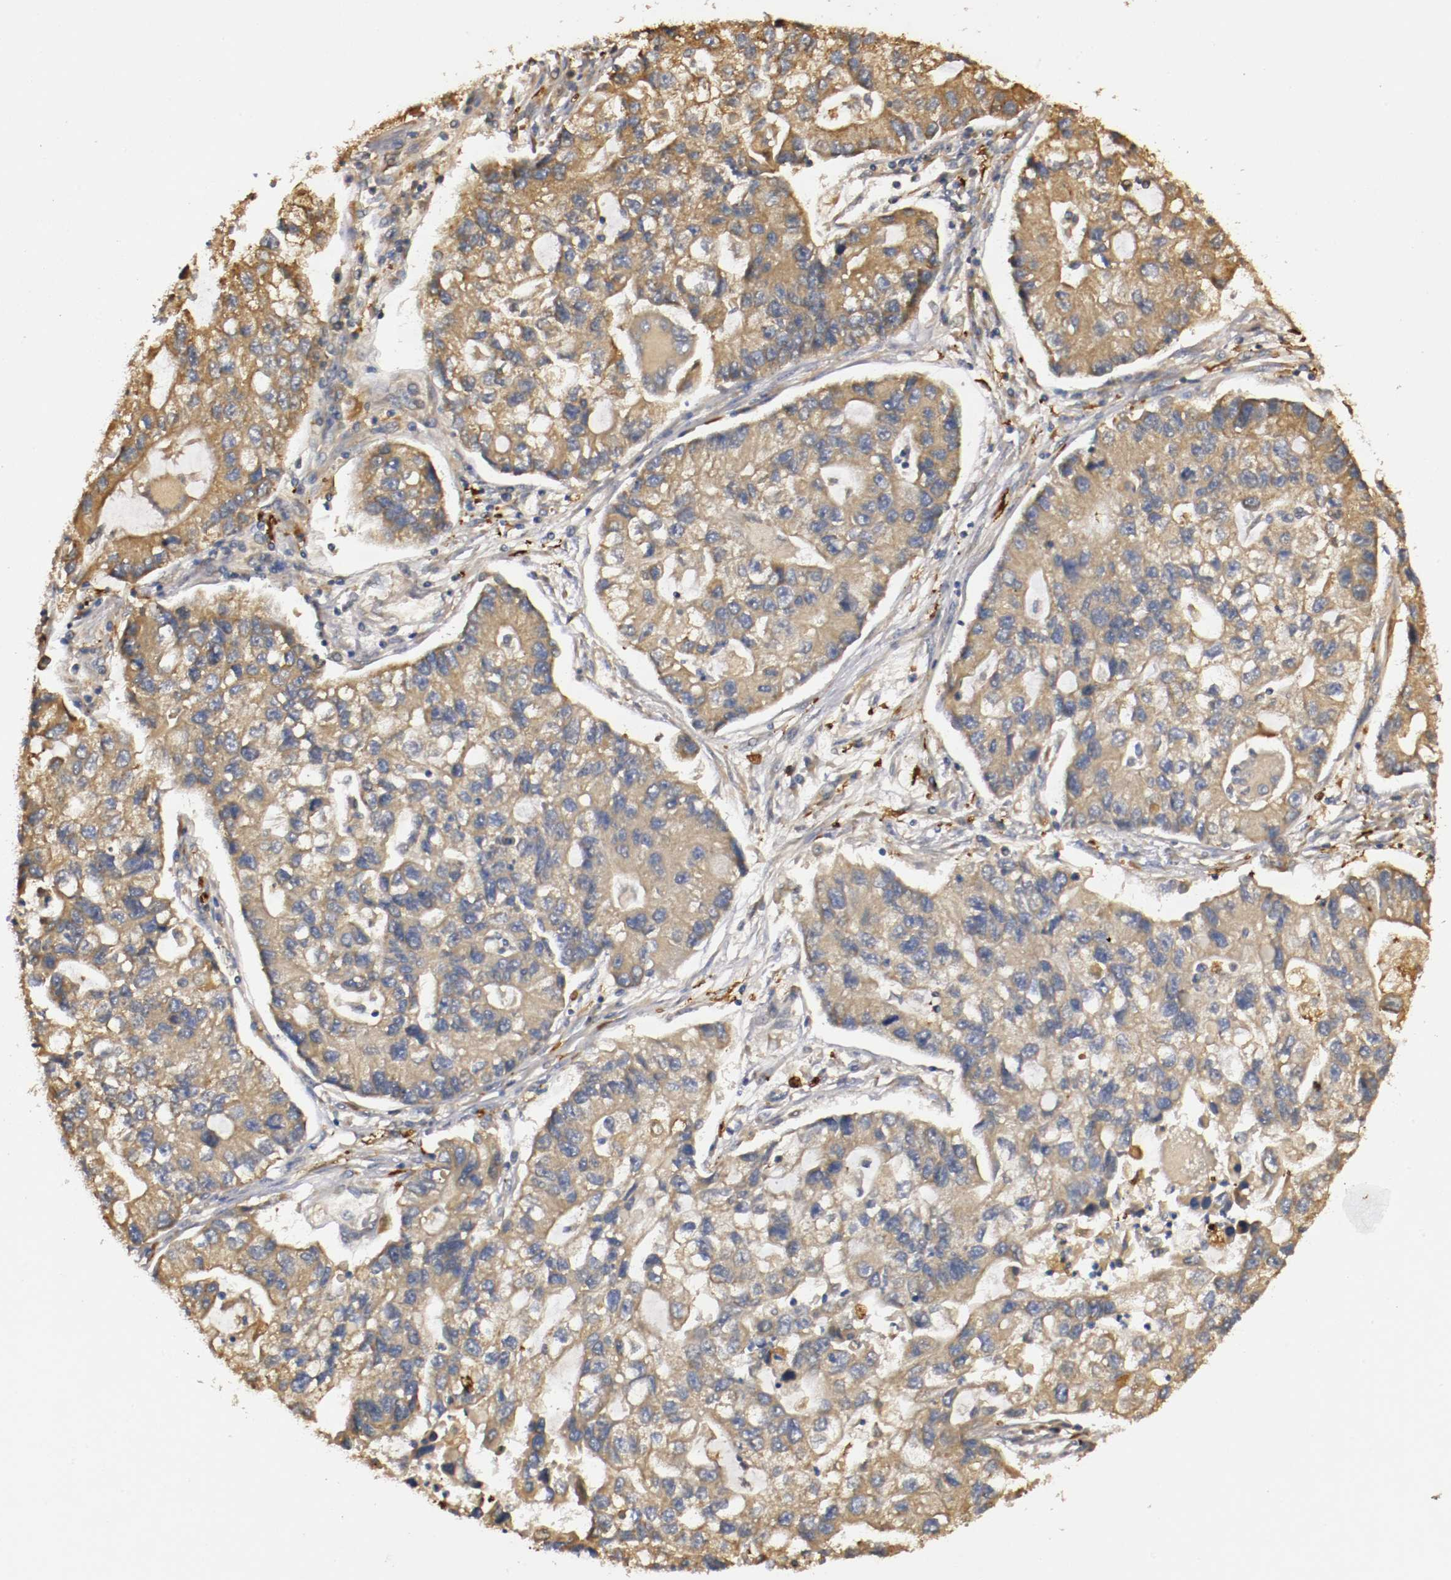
{"staining": {"intensity": "moderate", "quantity": ">75%", "location": "cytoplasmic/membranous"}, "tissue": "lung cancer", "cell_type": "Tumor cells", "image_type": "cancer", "snomed": [{"axis": "morphology", "description": "Adenocarcinoma, NOS"}, {"axis": "topography", "description": "Lung"}], "caption": "This is an image of IHC staining of adenocarcinoma (lung), which shows moderate expression in the cytoplasmic/membranous of tumor cells.", "gene": "VEZT", "patient": {"sex": "female", "age": 51}}